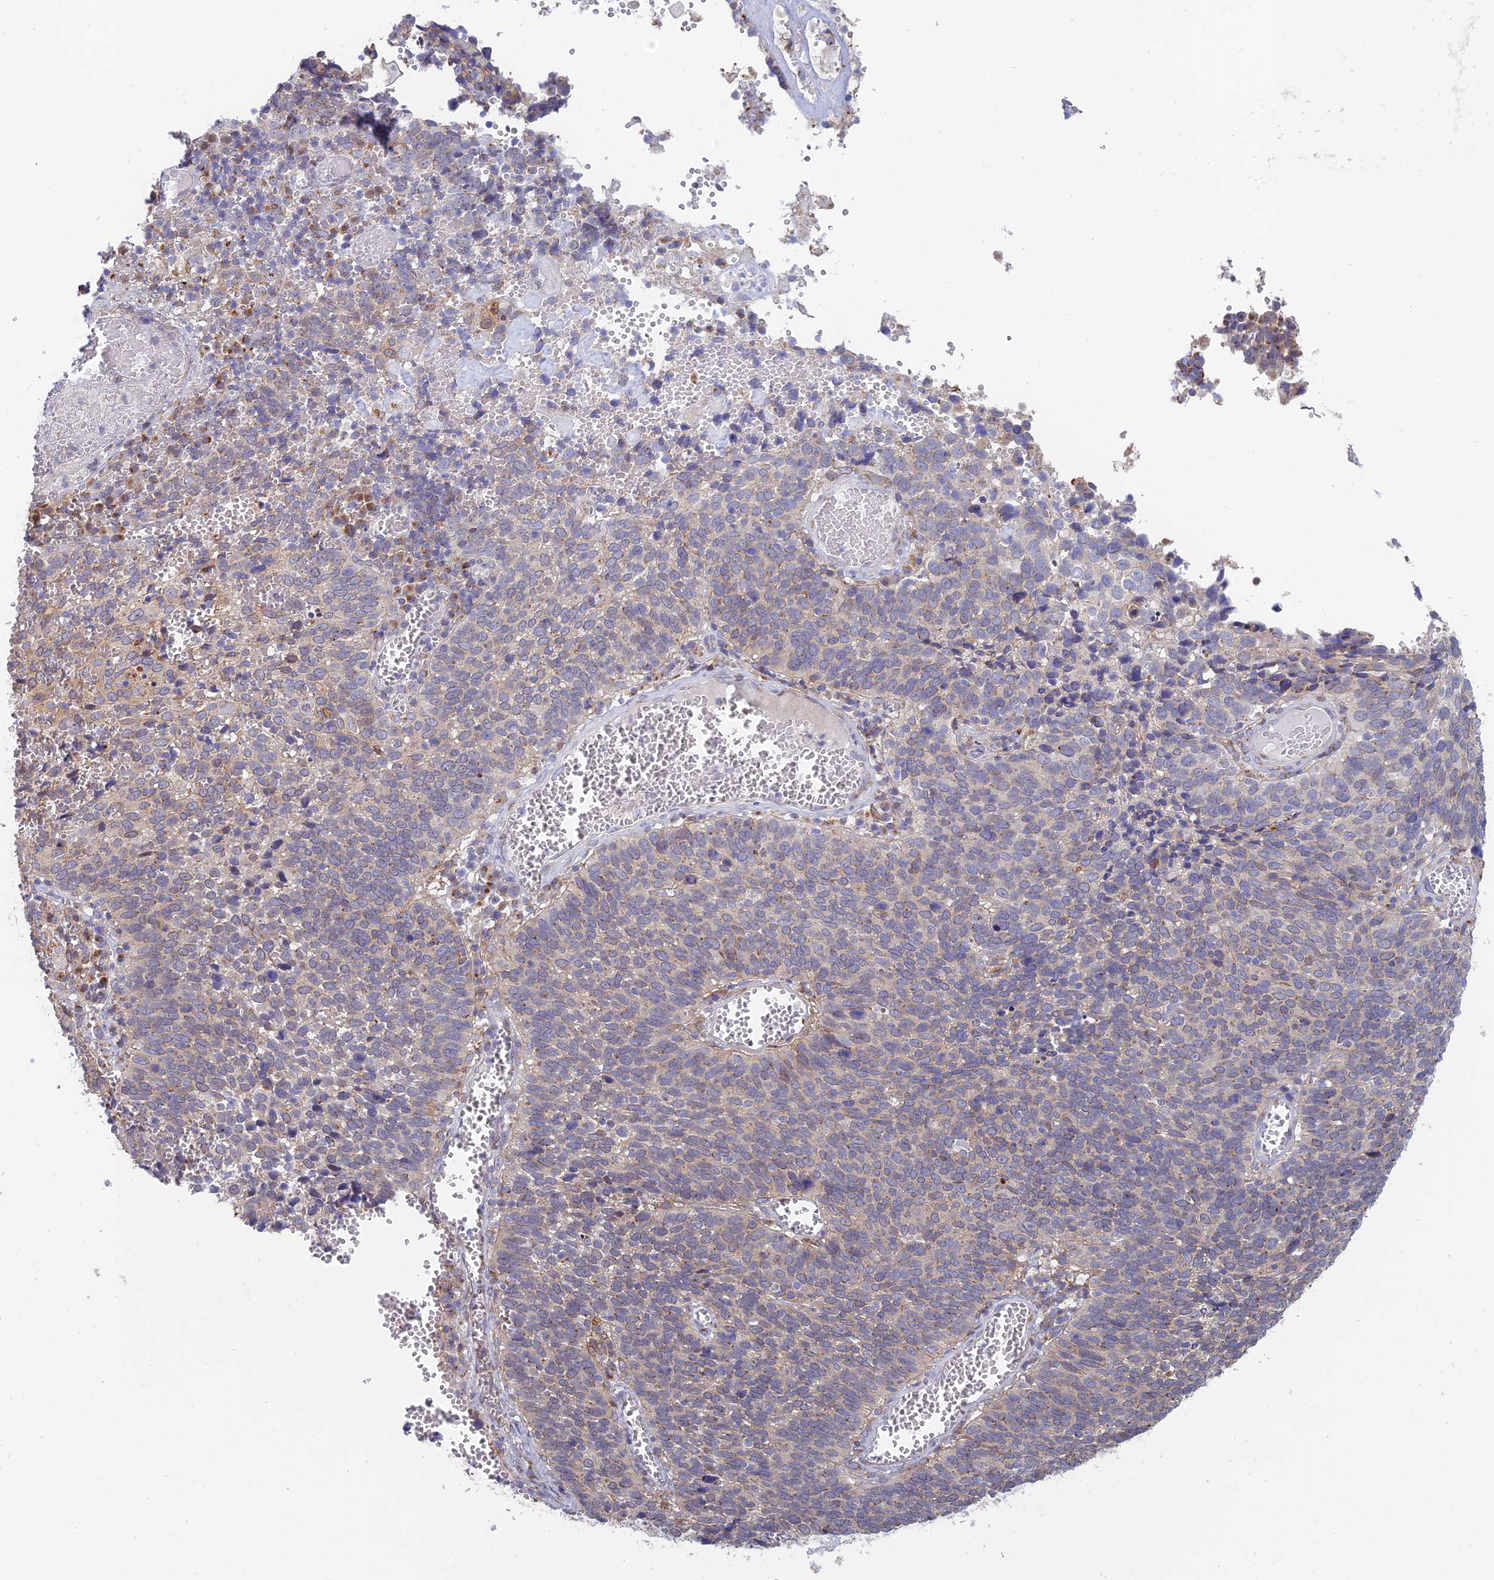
{"staining": {"intensity": "weak", "quantity": "25%-75%", "location": "cytoplasmic/membranous"}, "tissue": "cervical cancer", "cell_type": "Tumor cells", "image_type": "cancer", "snomed": [{"axis": "morphology", "description": "Squamous cell carcinoma, NOS"}, {"axis": "topography", "description": "Cervix"}], "caption": "The immunohistochemical stain labels weak cytoplasmic/membranous staining in tumor cells of cervical squamous cell carcinoma tissue.", "gene": "HS2ST1", "patient": {"sex": "female", "age": 39}}